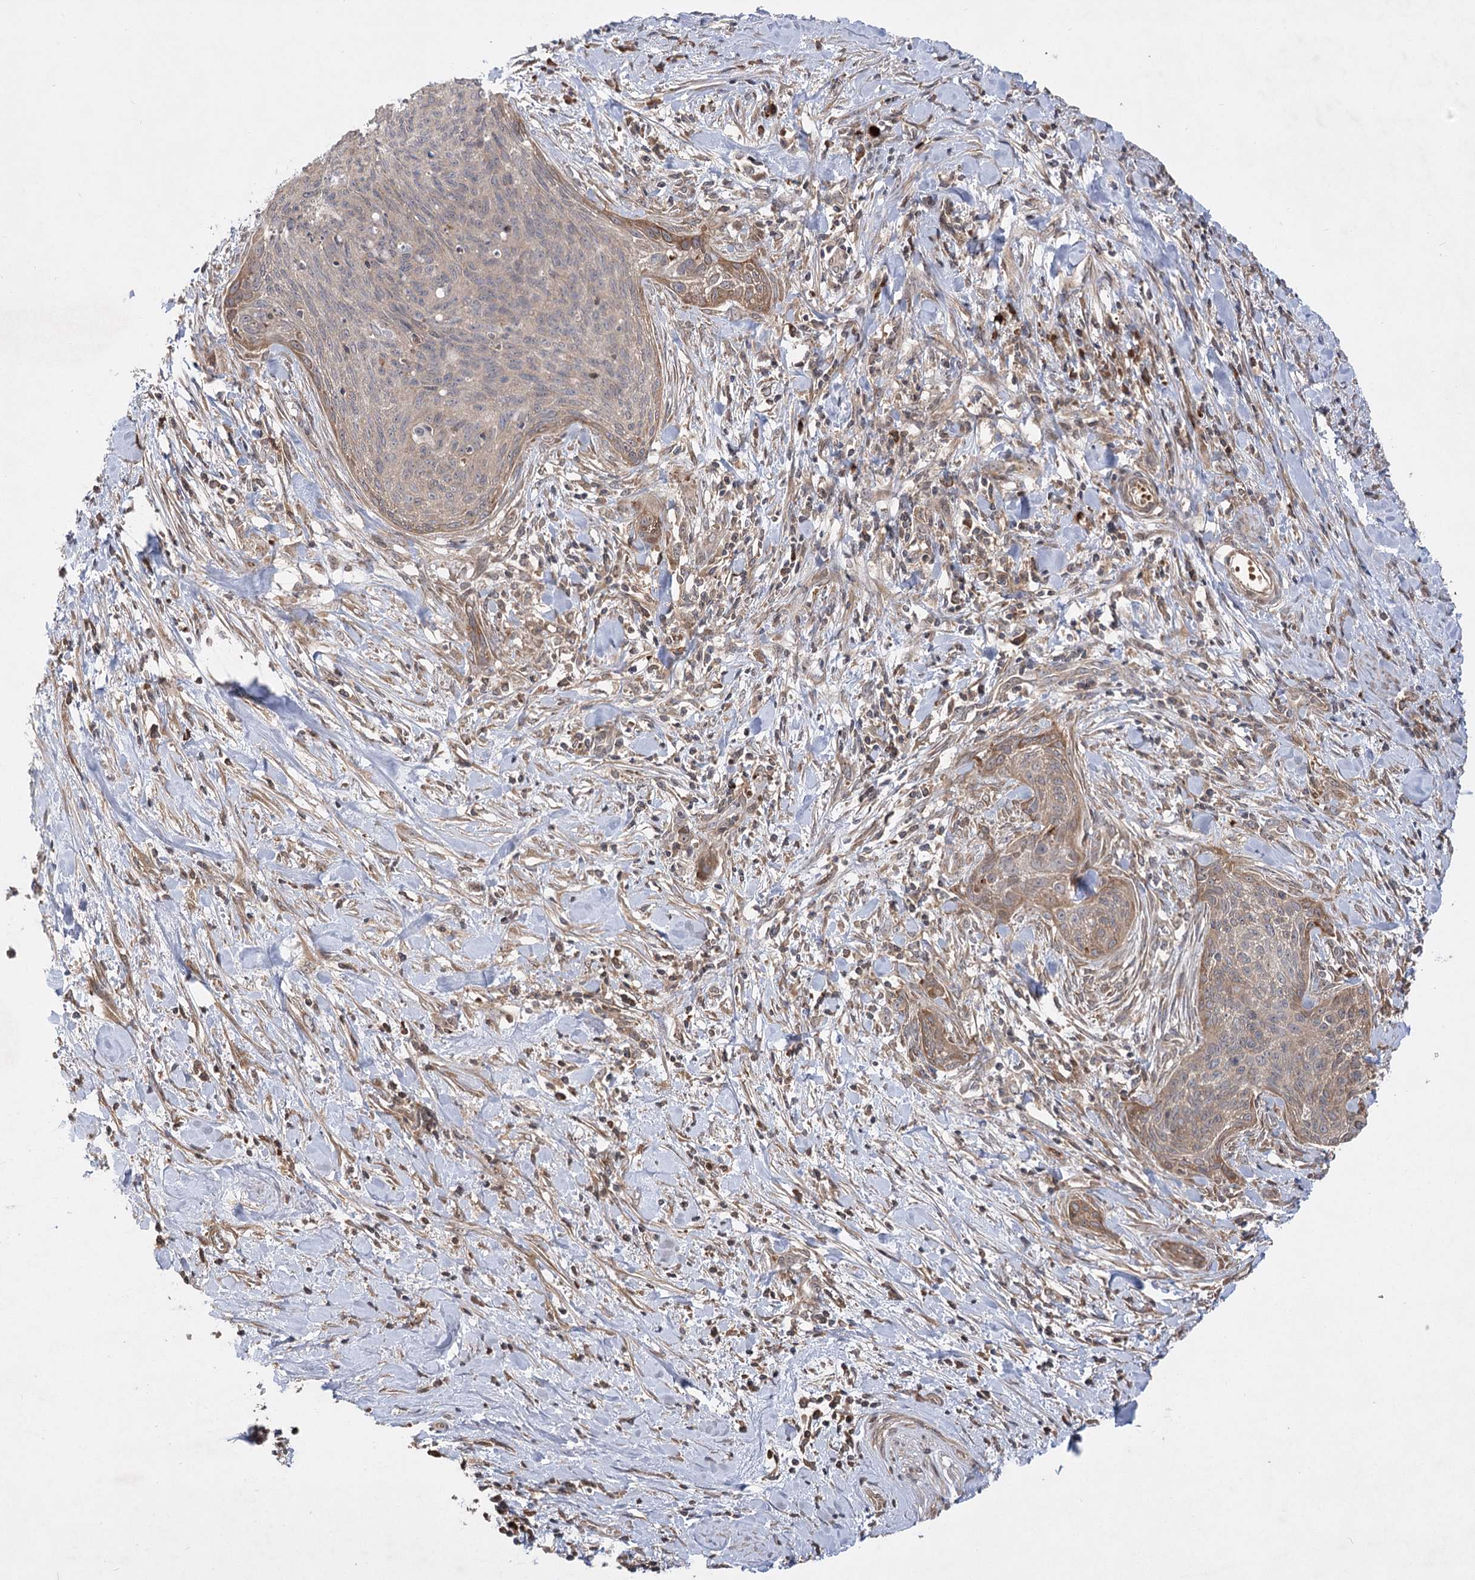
{"staining": {"intensity": "moderate", "quantity": "<25%", "location": "cytoplasmic/membranous"}, "tissue": "cervical cancer", "cell_type": "Tumor cells", "image_type": "cancer", "snomed": [{"axis": "morphology", "description": "Squamous cell carcinoma, NOS"}, {"axis": "topography", "description": "Cervix"}], "caption": "DAB (3,3'-diaminobenzidine) immunohistochemical staining of cervical cancer reveals moderate cytoplasmic/membranous protein staining in about <25% of tumor cells. The staining is performed using DAB (3,3'-diaminobenzidine) brown chromogen to label protein expression. The nuclei are counter-stained blue using hematoxylin.", "gene": "PLEKHA5", "patient": {"sex": "female", "age": 55}}